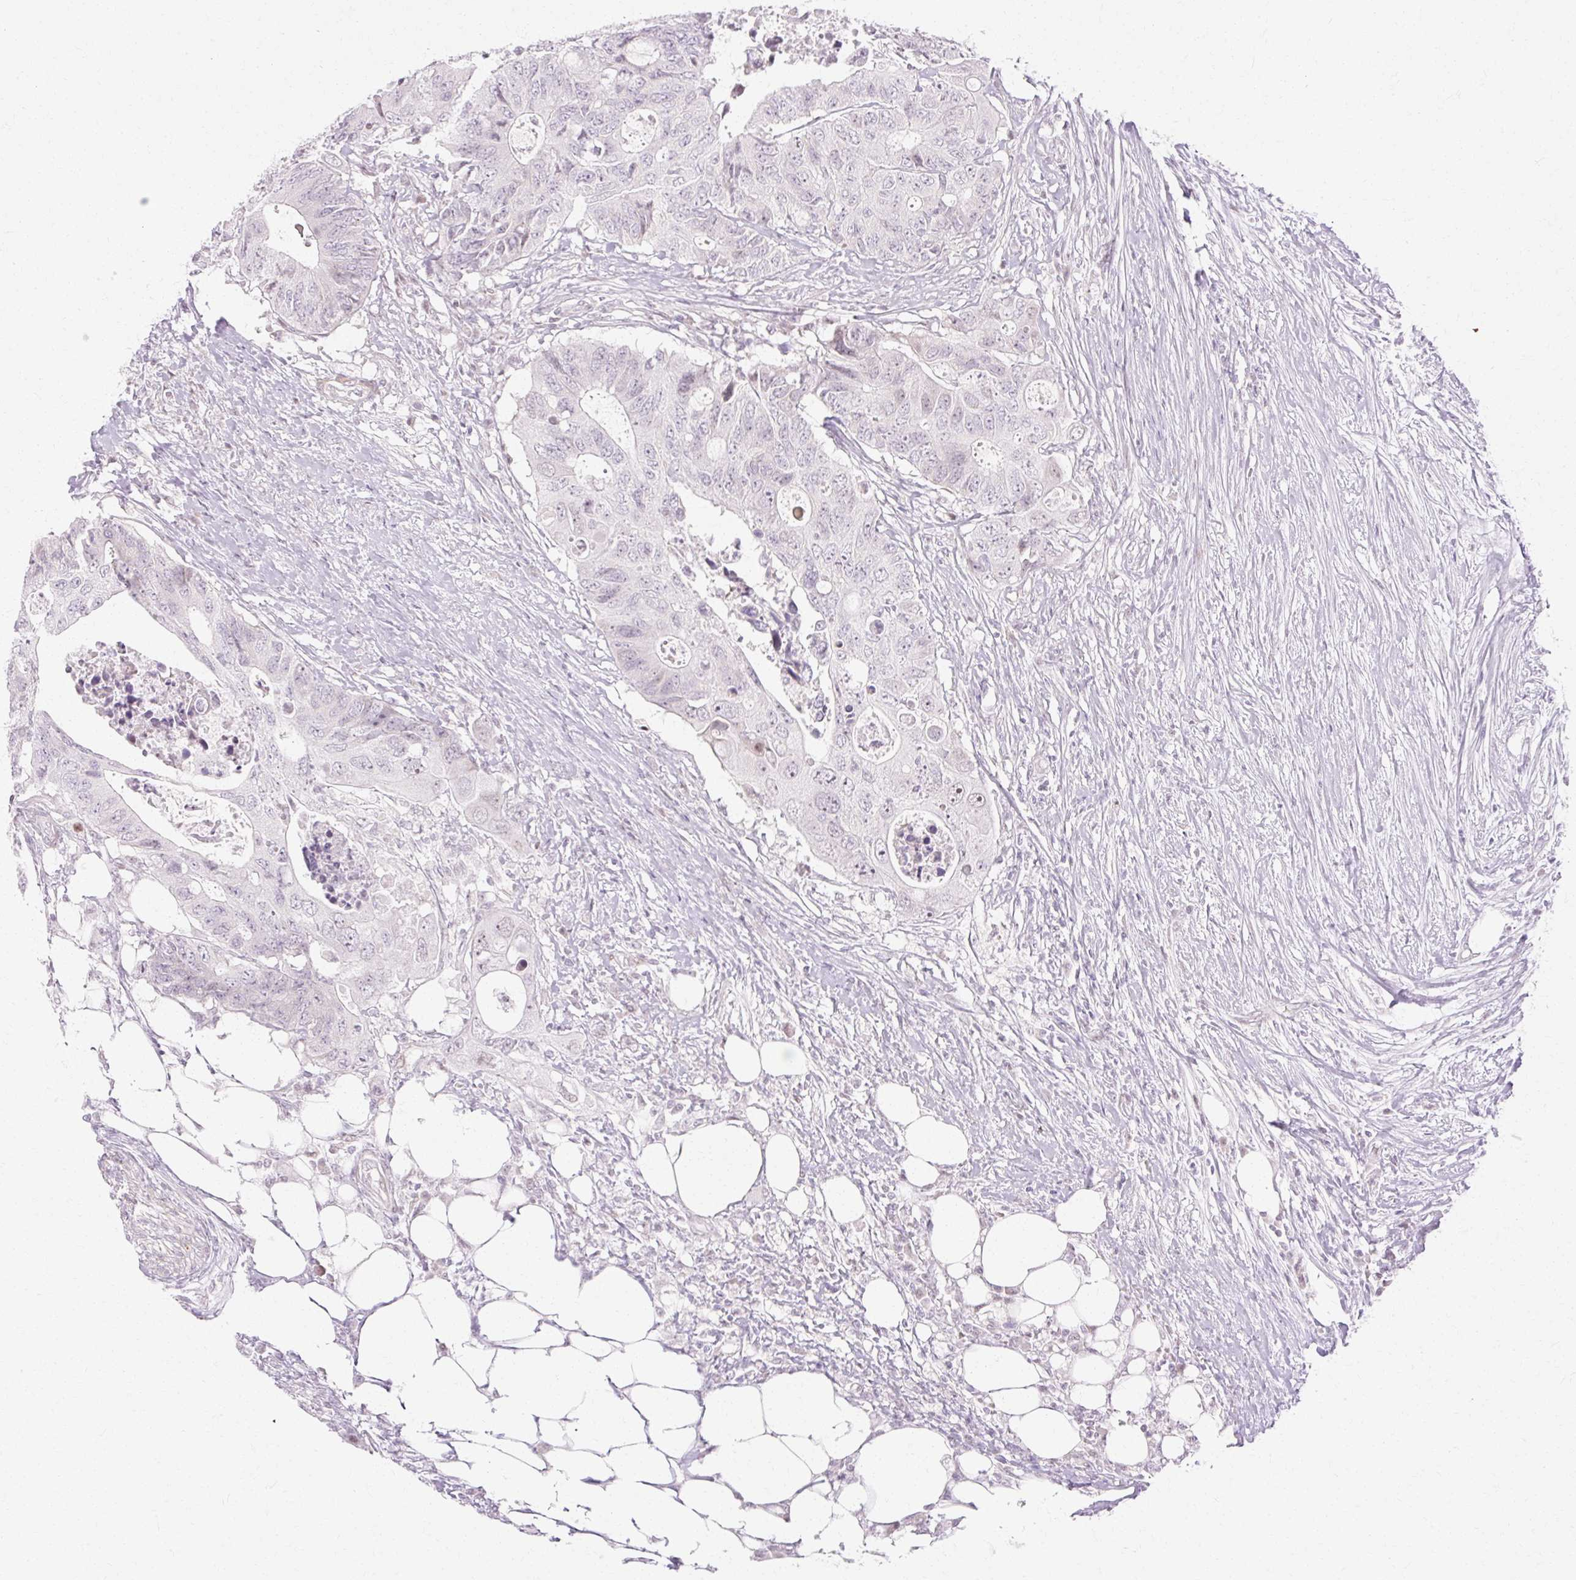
{"staining": {"intensity": "negative", "quantity": "none", "location": "none"}, "tissue": "colorectal cancer", "cell_type": "Tumor cells", "image_type": "cancer", "snomed": [{"axis": "morphology", "description": "Adenocarcinoma, NOS"}, {"axis": "topography", "description": "Colon"}], "caption": "High power microscopy image of an IHC micrograph of adenocarcinoma (colorectal), revealing no significant staining in tumor cells.", "gene": "C3orf49", "patient": {"sex": "male", "age": 71}}